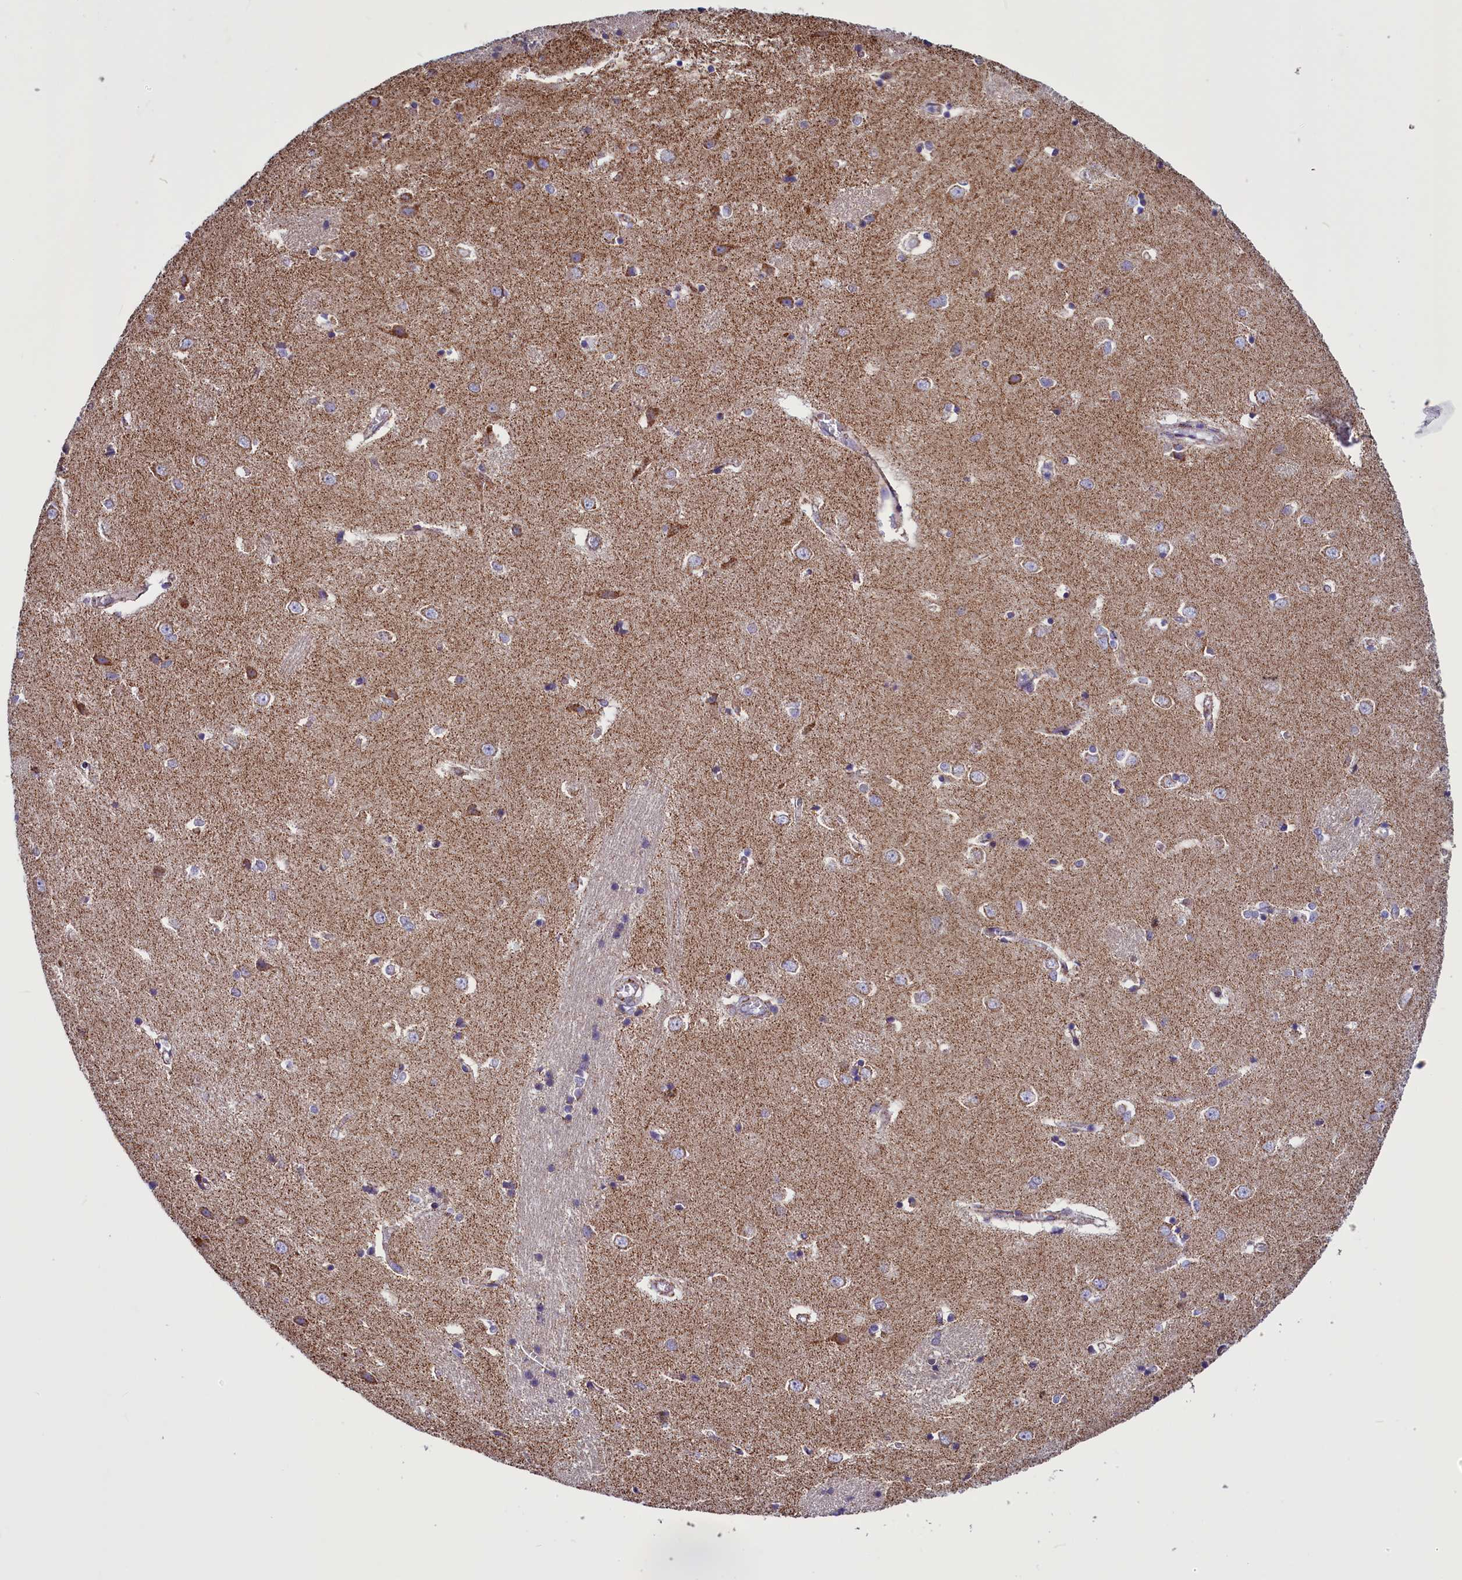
{"staining": {"intensity": "moderate", "quantity": "<25%", "location": "cytoplasmic/membranous"}, "tissue": "caudate", "cell_type": "Glial cells", "image_type": "normal", "snomed": [{"axis": "morphology", "description": "Normal tissue, NOS"}, {"axis": "topography", "description": "Lateral ventricle wall"}], "caption": "DAB immunohistochemical staining of unremarkable human caudate reveals moderate cytoplasmic/membranous protein expression in approximately <25% of glial cells.", "gene": "ICA1L", "patient": {"sex": "male", "age": 37}}